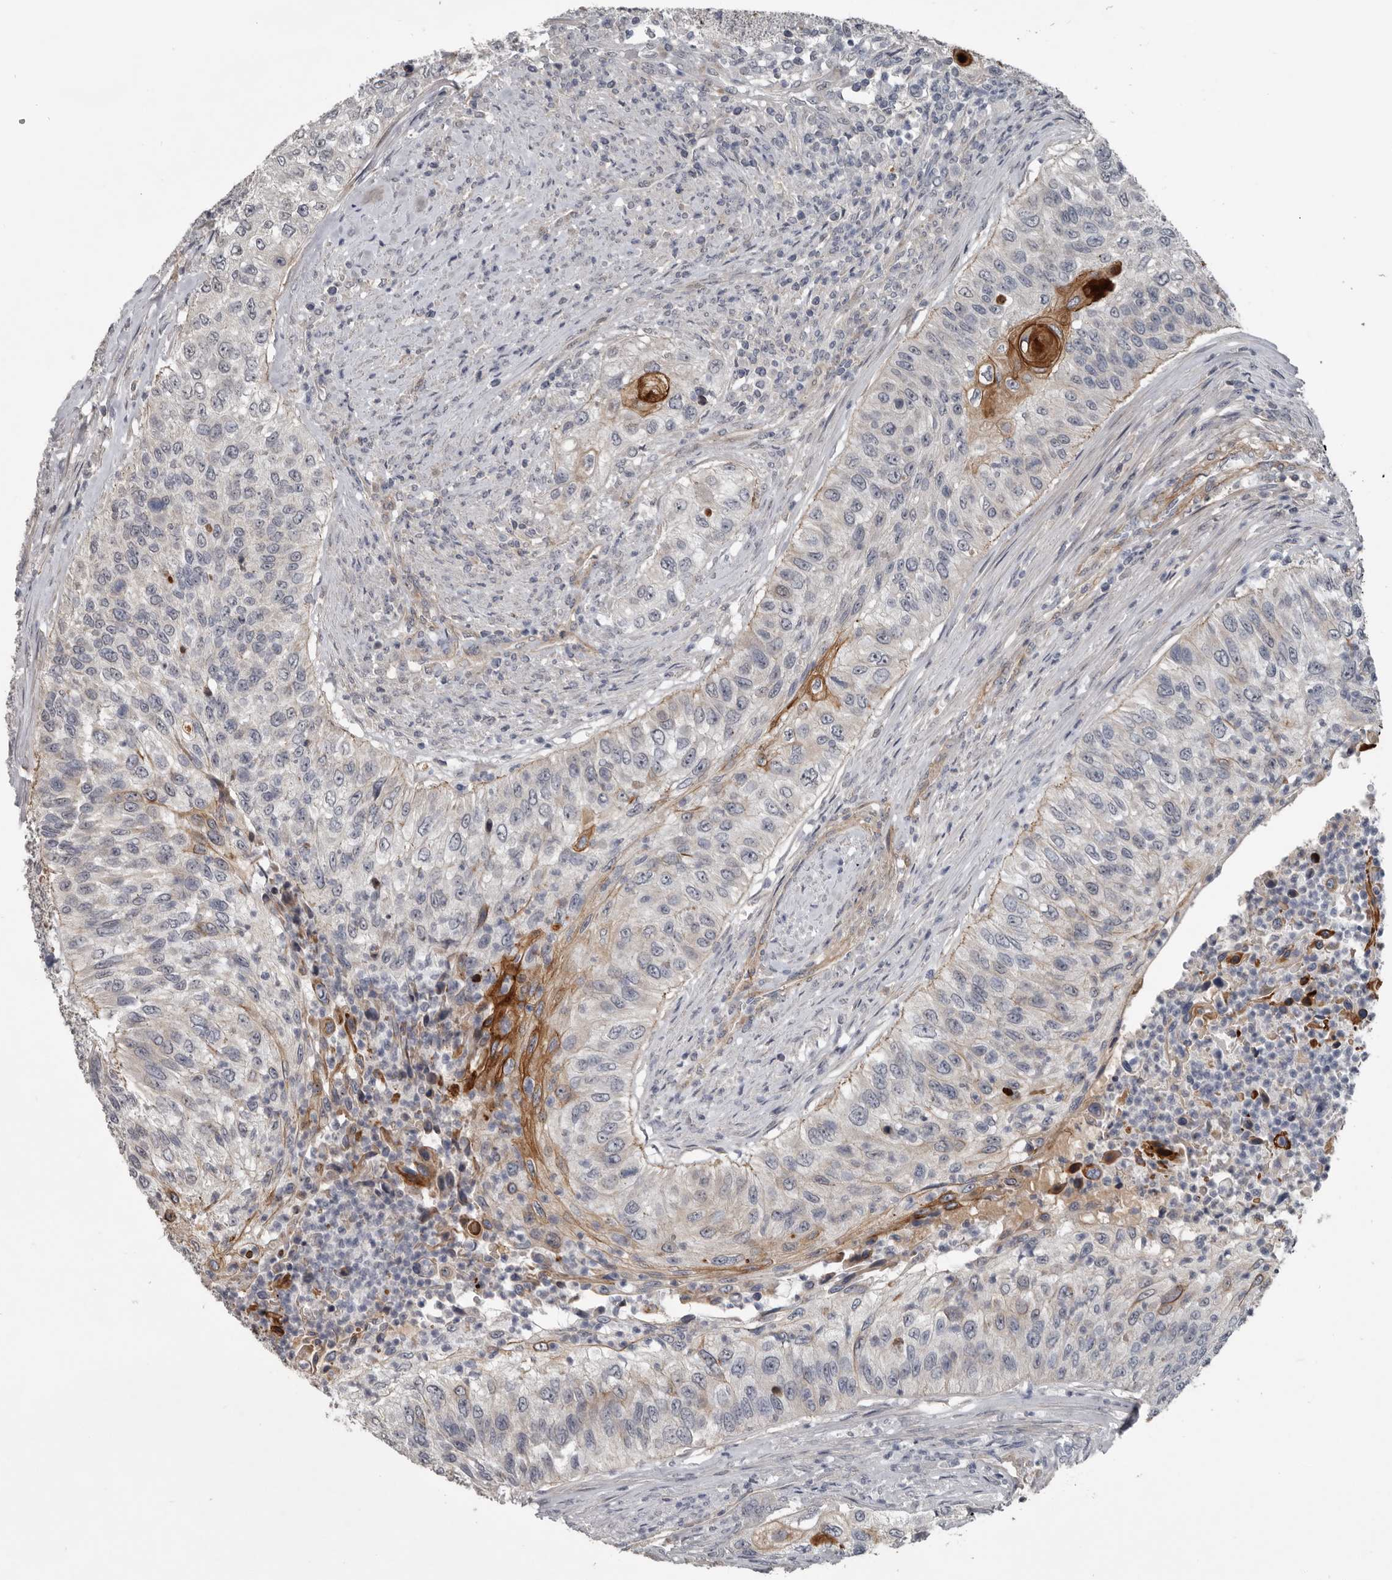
{"staining": {"intensity": "strong", "quantity": "<25%", "location": "cytoplasmic/membranous"}, "tissue": "urothelial cancer", "cell_type": "Tumor cells", "image_type": "cancer", "snomed": [{"axis": "morphology", "description": "Urothelial carcinoma, High grade"}, {"axis": "topography", "description": "Urinary bladder"}], "caption": "This is an image of immunohistochemistry (IHC) staining of urothelial cancer, which shows strong staining in the cytoplasmic/membranous of tumor cells.", "gene": "C1orf216", "patient": {"sex": "female", "age": 60}}